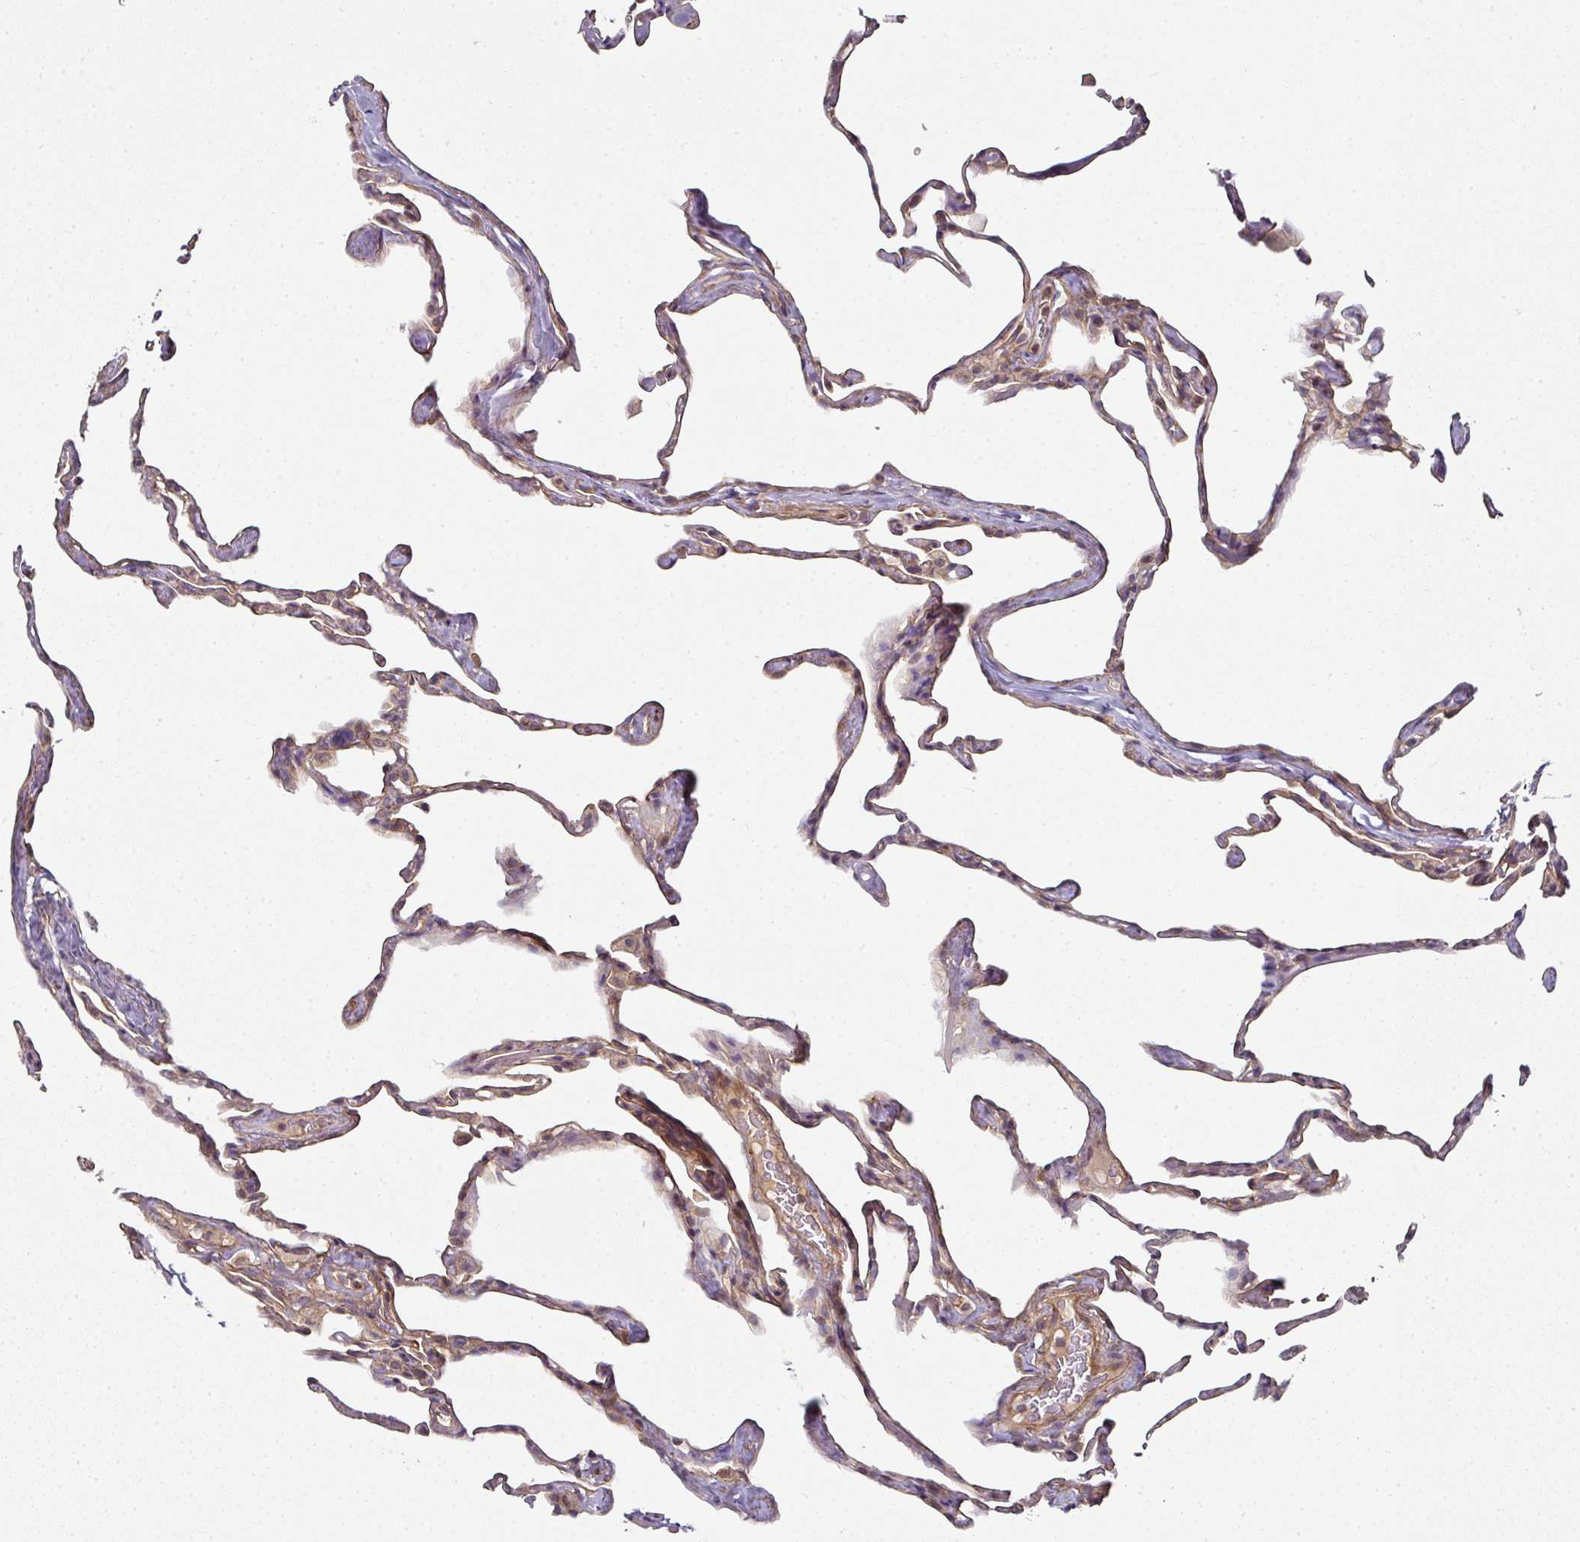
{"staining": {"intensity": "moderate", "quantity": "25%-75%", "location": "cytoplasmic/membranous"}, "tissue": "lung", "cell_type": "Alveolar cells", "image_type": "normal", "snomed": [{"axis": "morphology", "description": "Normal tissue, NOS"}, {"axis": "topography", "description": "Lung"}], "caption": "Immunohistochemistry (IHC) image of benign lung: human lung stained using IHC reveals medium levels of moderate protein expression localized specifically in the cytoplasmic/membranous of alveolar cells, appearing as a cytoplasmic/membranous brown color.", "gene": "MAP2K2", "patient": {"sex": "male", "age": 65}}